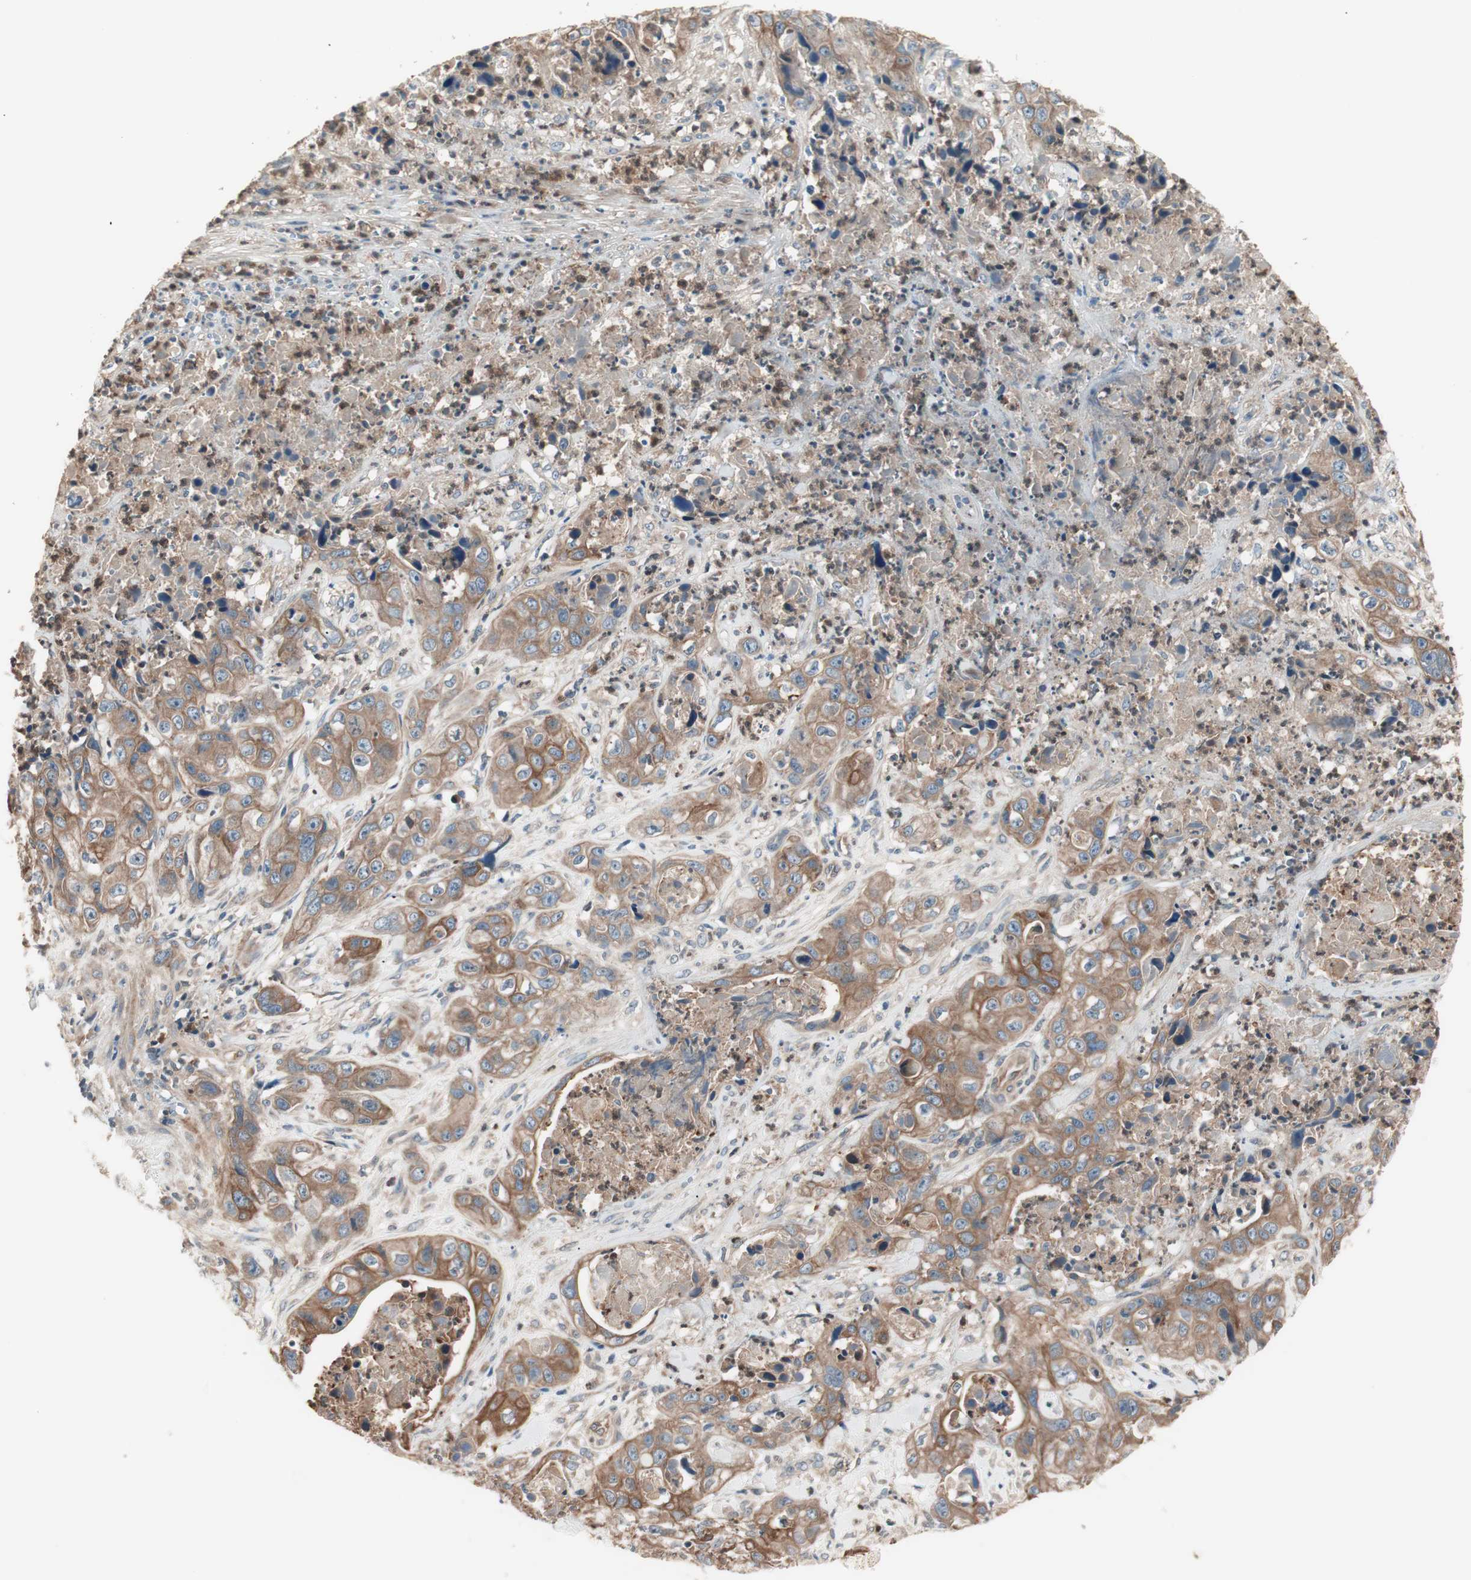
{"staining": {"intensity": "strong", "quantity": ">75%", "location": "cytoplasmic/membranous"}, "tissue": "liver cancer", "cell_type": "Tumor cells", "image_type": "cancer", "snomed": [{"axis": "morphology", "description": "Cholangiocarcinoma"}, {"axis": "topography", "description": "Liver"}], "caption": "Protein staining by immunohistochemistry displays strong cytoplasmic/membranous expression in approximately >75% of tumor cells in liver cancer. The protein is stained brown, and the nuclei are stained in blue (DAB IHC with brightfield microscopy, high magnification).", "gene": "TSG101", "patient": {"sex": "female", "age": 61}}